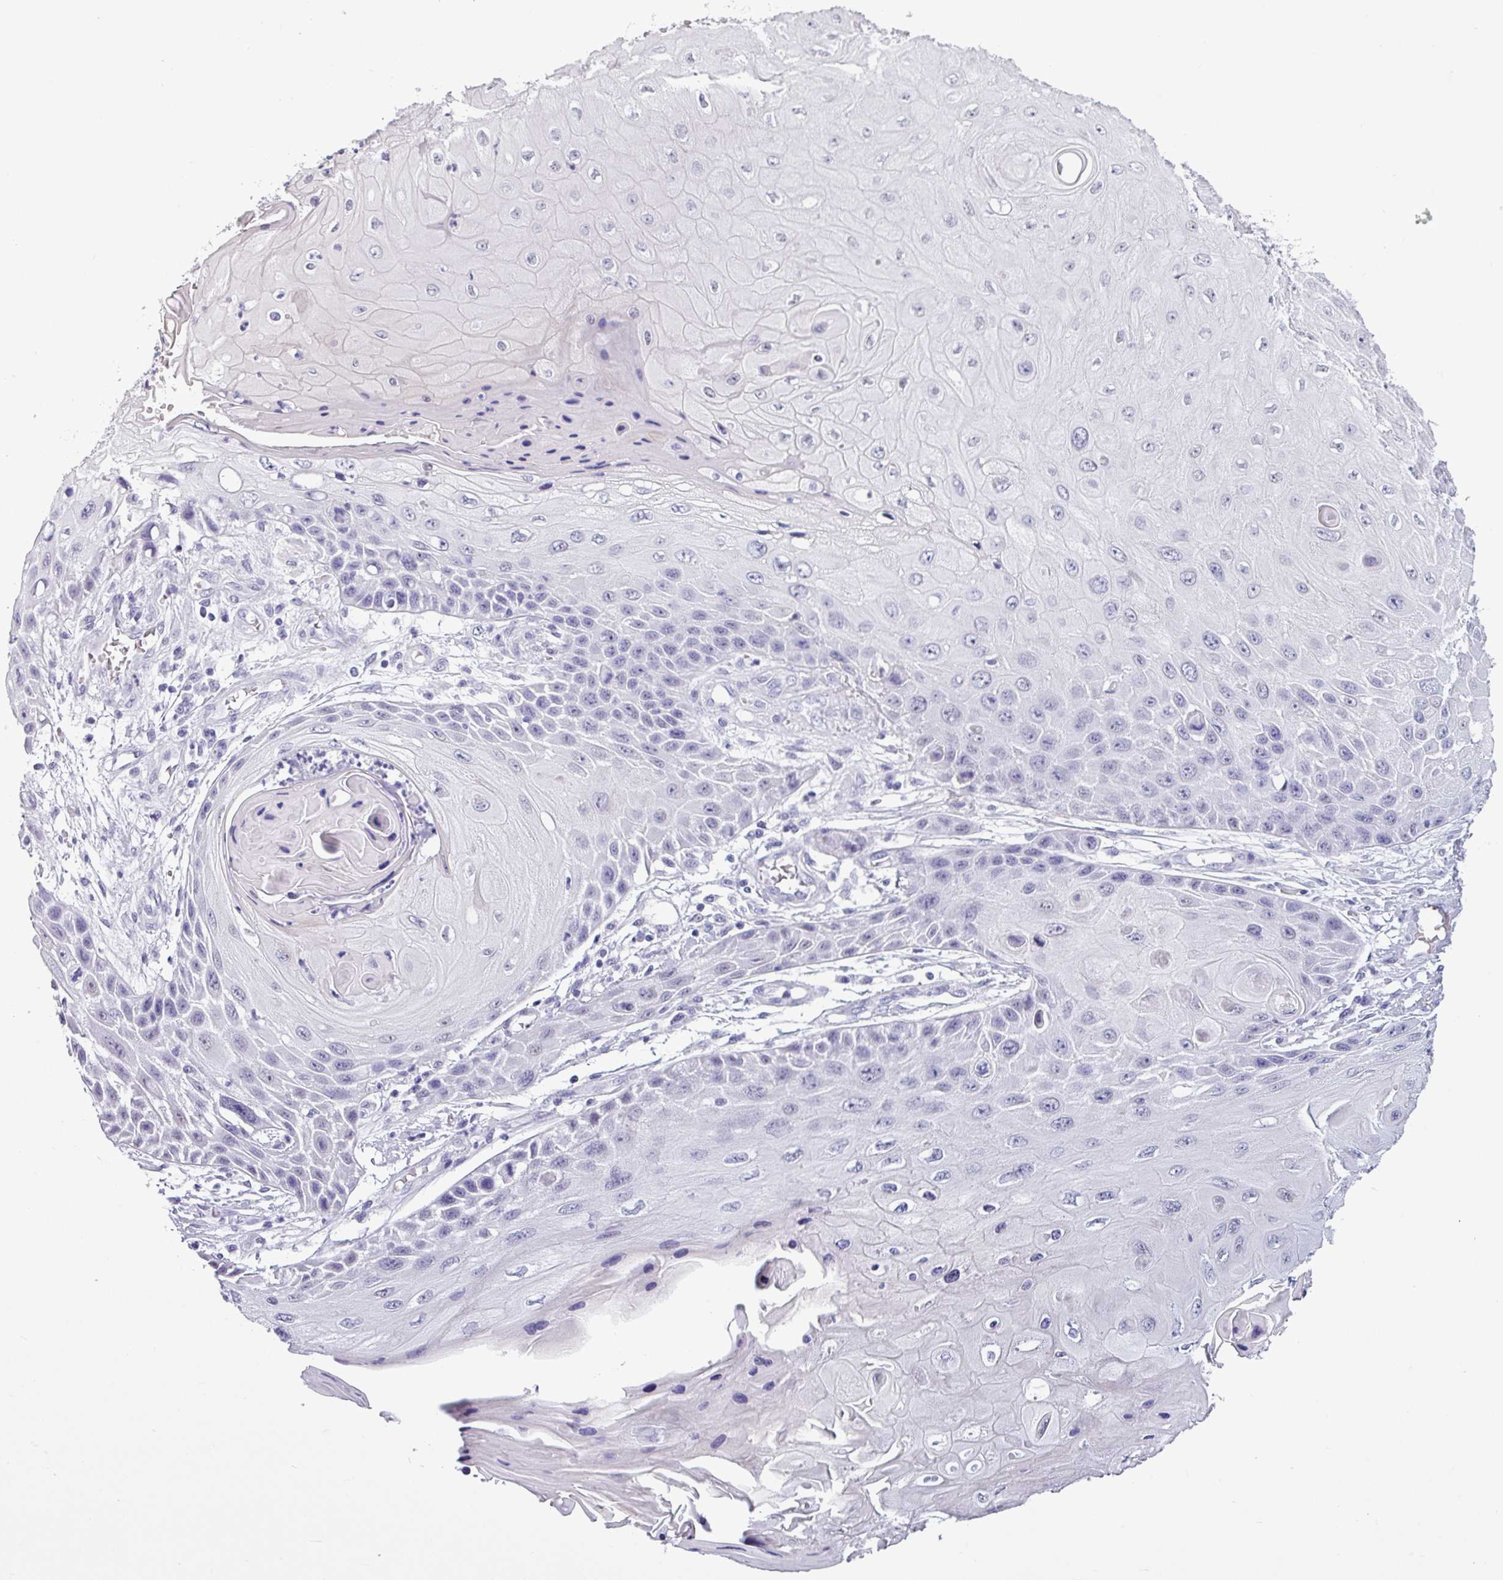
{"staining": {"intensity": "negative", "quantity": "none", "location": "none"}, "tissue": "skin cancer", "cell_type": "Tumor cells", "image_type": "cancer", "snomed": [{"axis": "morphology", "description": "Squamous cell carcinoma, NOS"}, {"axis": "topography", "description": "Skin"}, {"axis": "topography", "description": "Vulva"}], "caption": "The photomicrograph displays no staining of tumor cells in squamous cell carcinoma (skin). The staining was performed using DAB to visualize the protein expression in brown, while the nuclei were stained in blue with hematoxylin (Magnification: 20x).", "gene": "SRGAP1", "patient": {"sex": "female", "age": 44}}